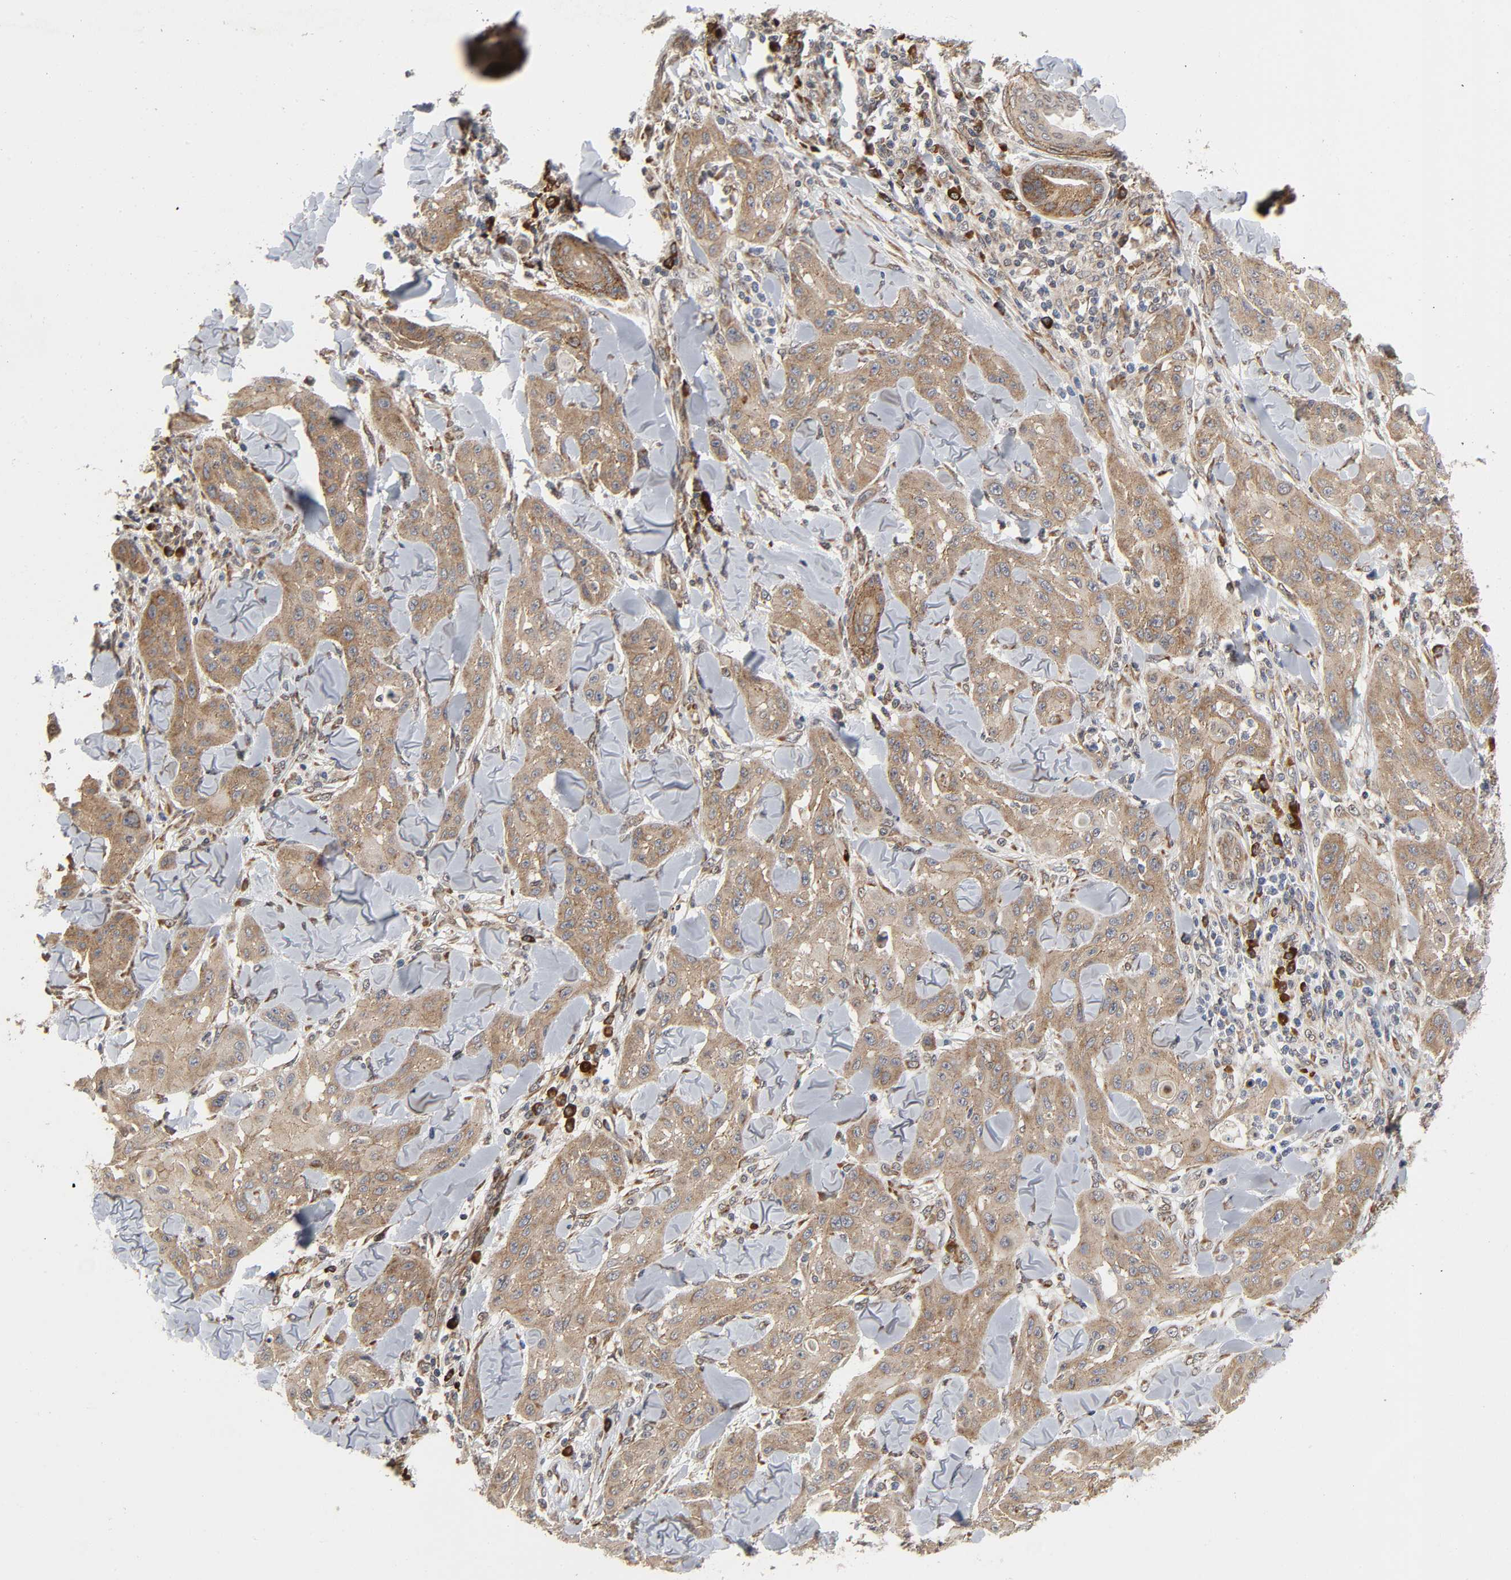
{"staining": {"intensity": "moderate", "quantity": ">75%", "location": "cytoplasmic/membranous"}, "tissue": "skin cancer", "cell_type": "Tumor cells", "image_type": "cancer", "snomed": [{"axis": "morphology", "description": "Squamous cell carcinoma, NOS"}, {"axis": "topography", "description": "Skin"}], "caption": "Squamous cell carcinoma (skin) stained with immunohistochemistry (IHC) shows moderate cytoplasmic/membranous expression in approximately >75% of tumor cells. (DAB IHC, brown staining for protein, blue staining for nuclei).", "gene": "SLC30A9", "patient": {"sex": "male", "age": 24}}